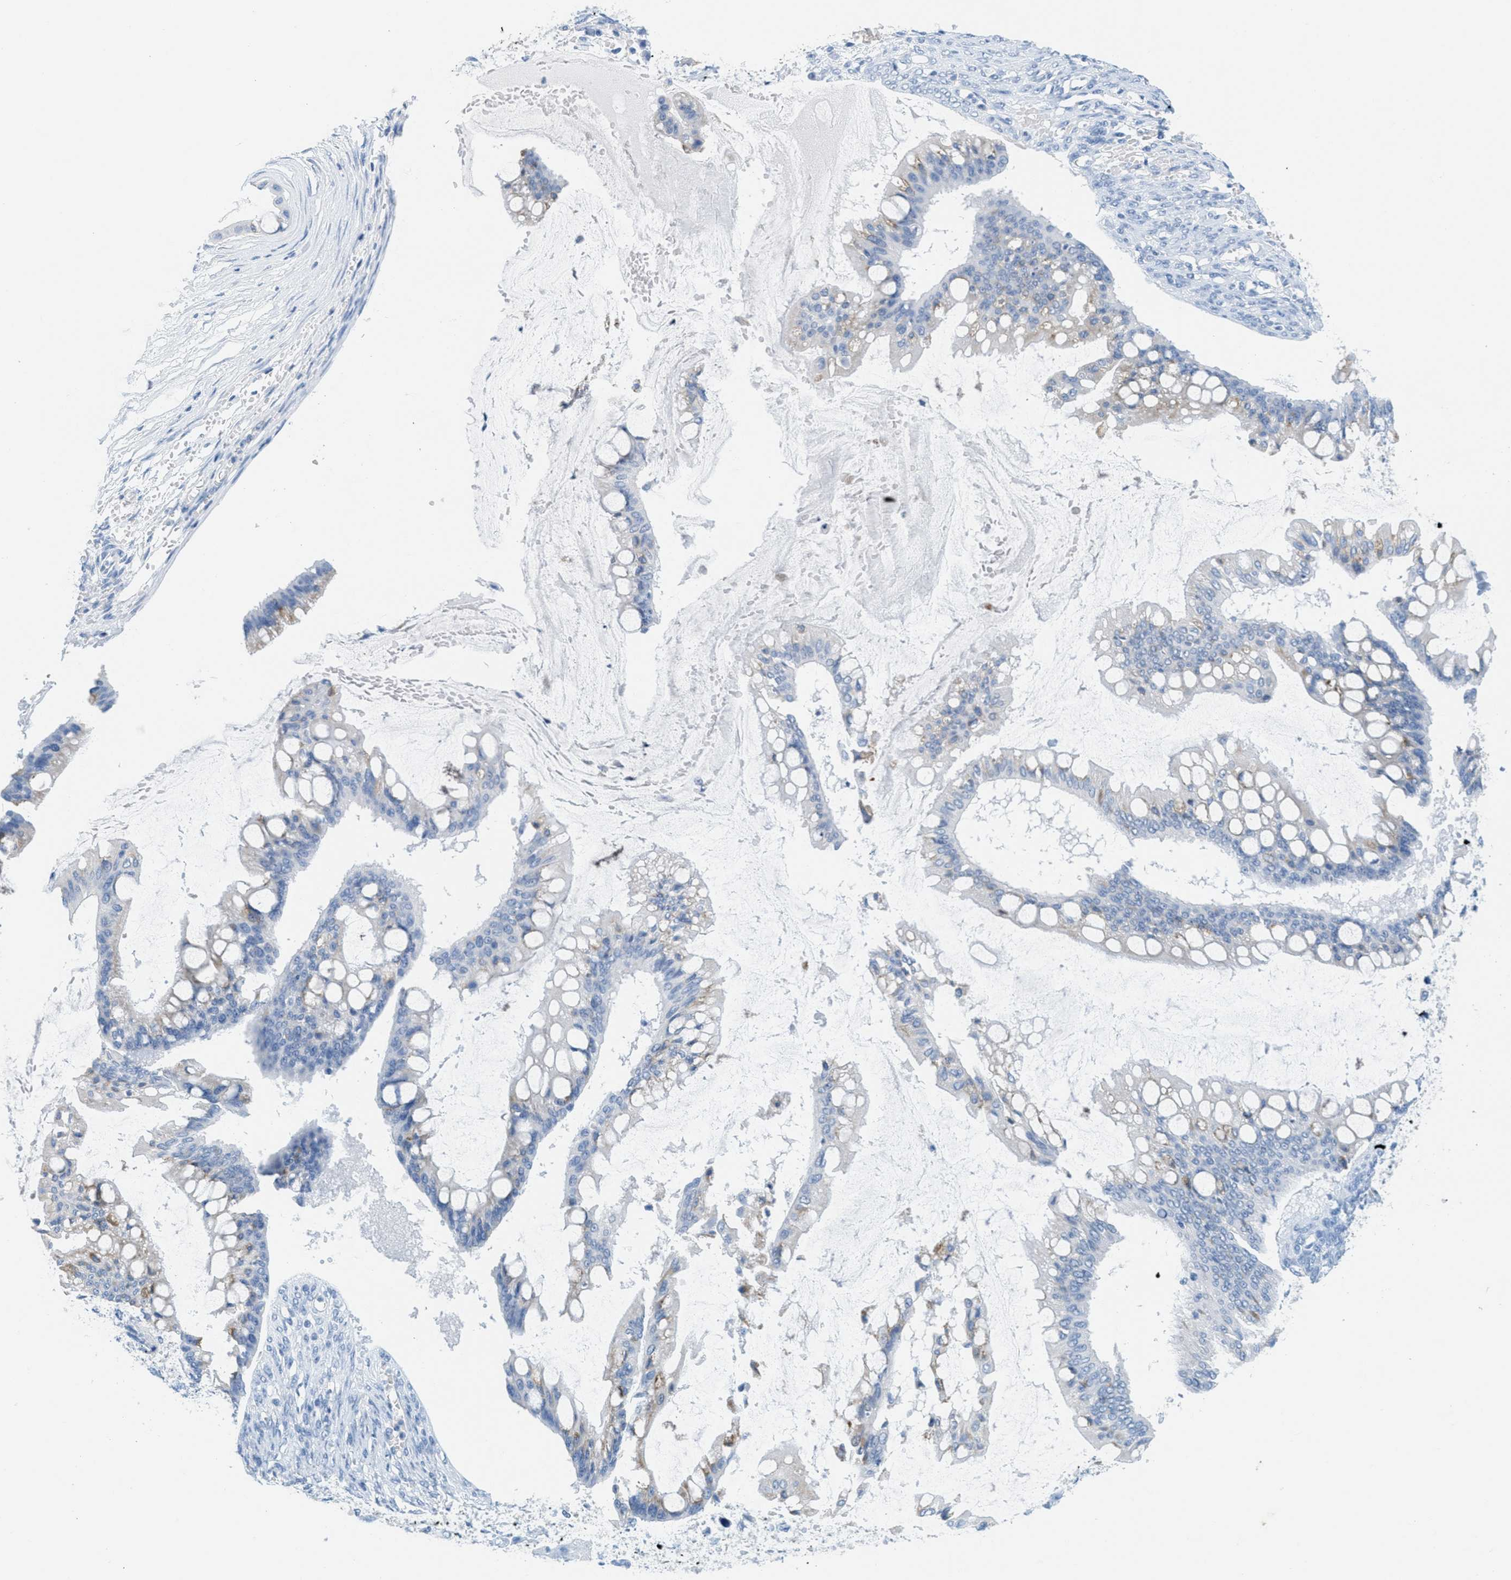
{"staining": {"intensity": "negative", "quantity": "none", "location": "none"}, "tissue": "ovarian cancer", "cell_type": "Tumor cells", "image_type": "cancer", "snomed": [{"axis": "morphology", "description": "Cystadenocarcinoma, mucinous, NOS"}, {"axis": "topography", "description": "Ovary"}], "caption": "High magnification brightfield microscopy of mucinous cystadenocarcinoma (ovarian) stained with DAB (brown) and counterstained with hematoxylin (blue): tumor cells show no significant staining. The staining is performed using DAB brown chromogen with nuclei counter-stained in using hematoxylin.", "gene": "GPM6A", "patient": {"sex": "female", "age": 73}}